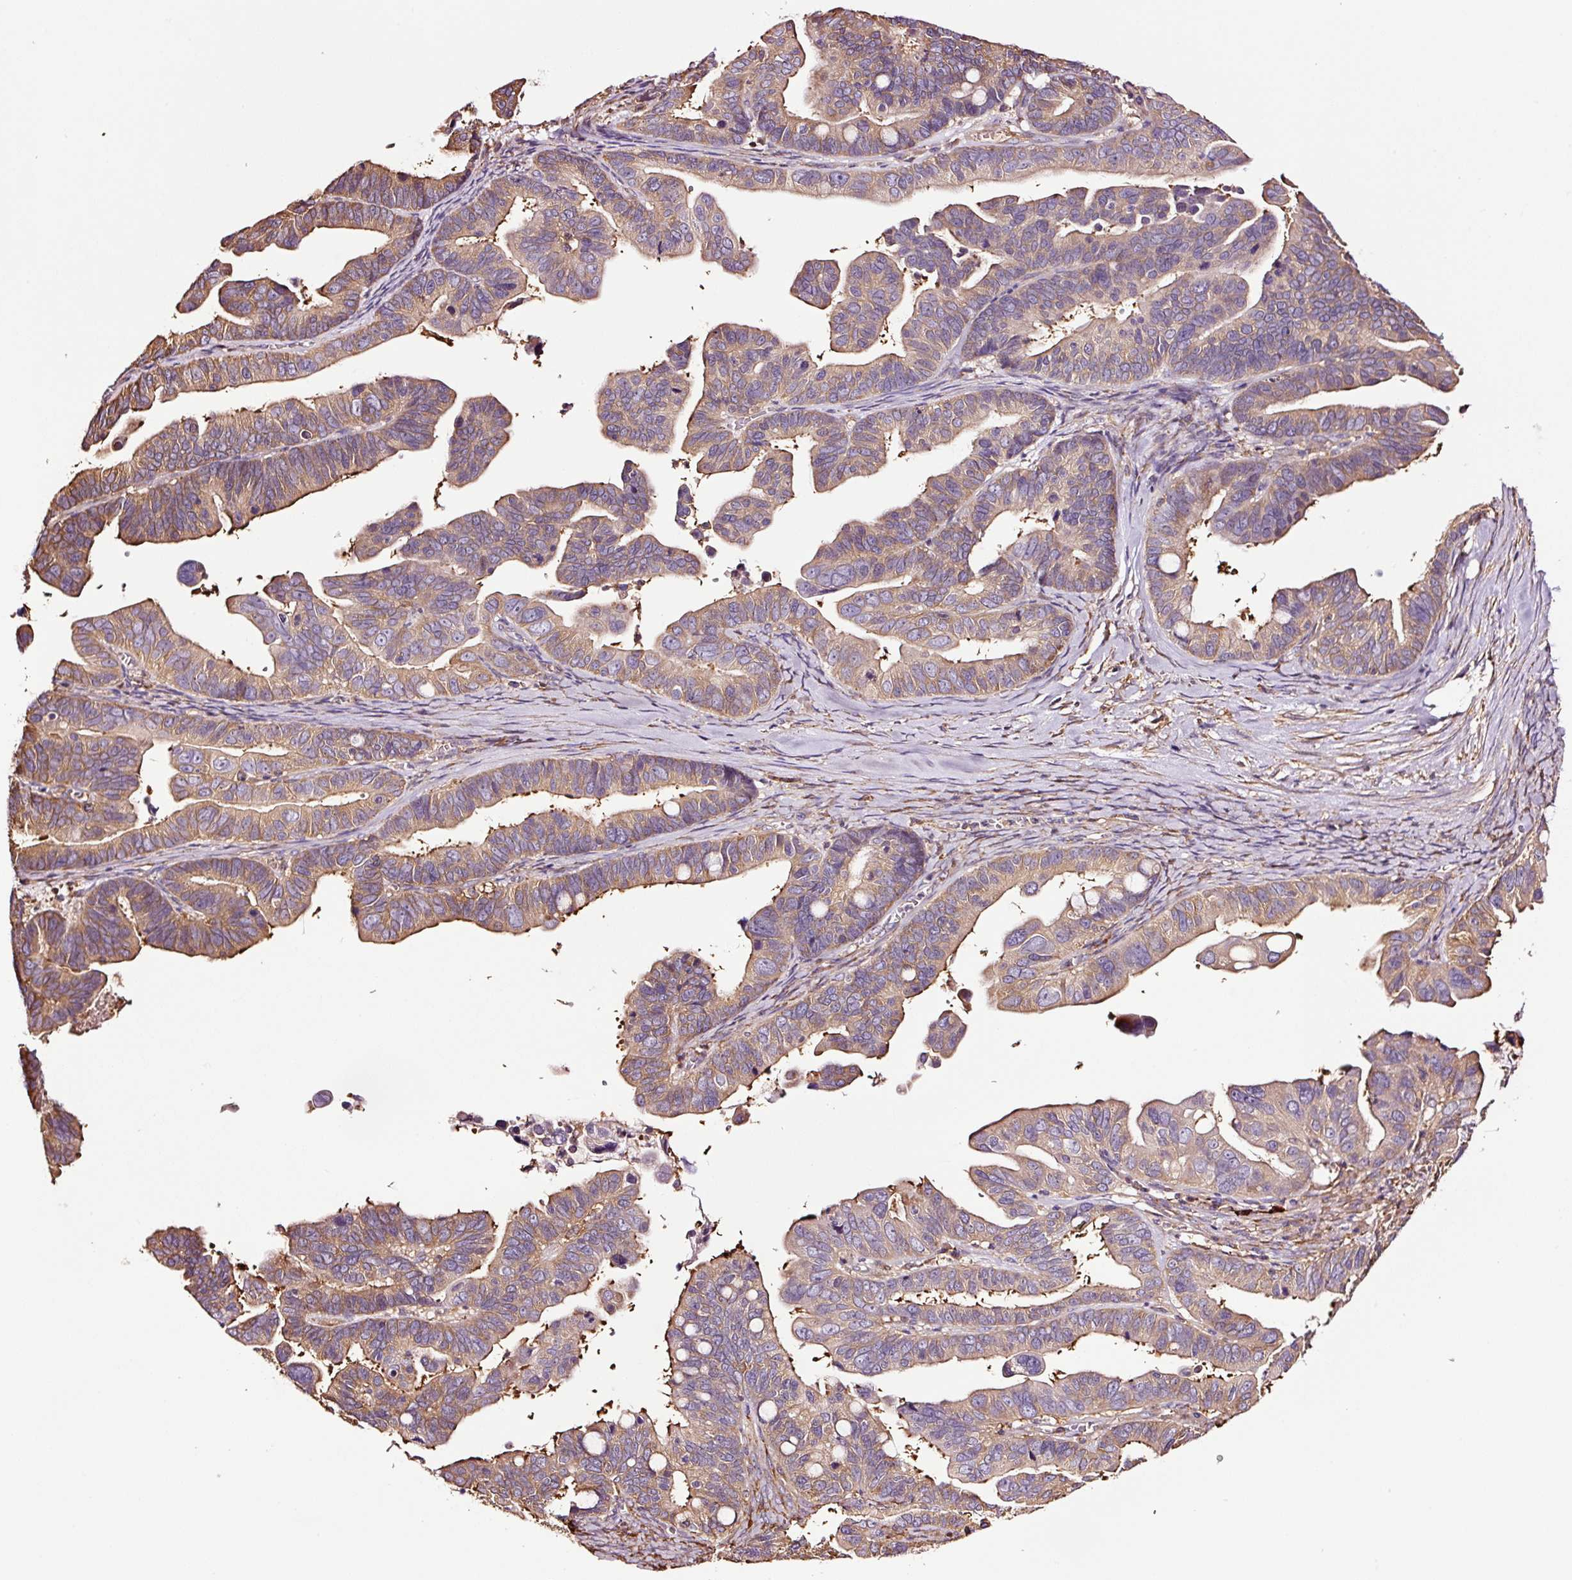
{"staining": {"intensity": "moderate", "quantity": ">75%", "location": "cytoplasmic/membranous"}, "tissue": "ovarian cancer", "cell_type": "Tumor cells", "image_type": "cancer", "snomed": [{"axis": "morphology", "description": "Cystadenocarcinoma, serous, NOS"}, {"axis": "topography", "description": "Ovary"}], "caption": "IHC of human serous cystadenocarcinoma (ovarian) exhibits medium levels of moderate cytoplasmic/membranous staining in approximately >75% of tumor cells.", "gene": "METAP1", "patient": {"sex": "female", "age": 56}}